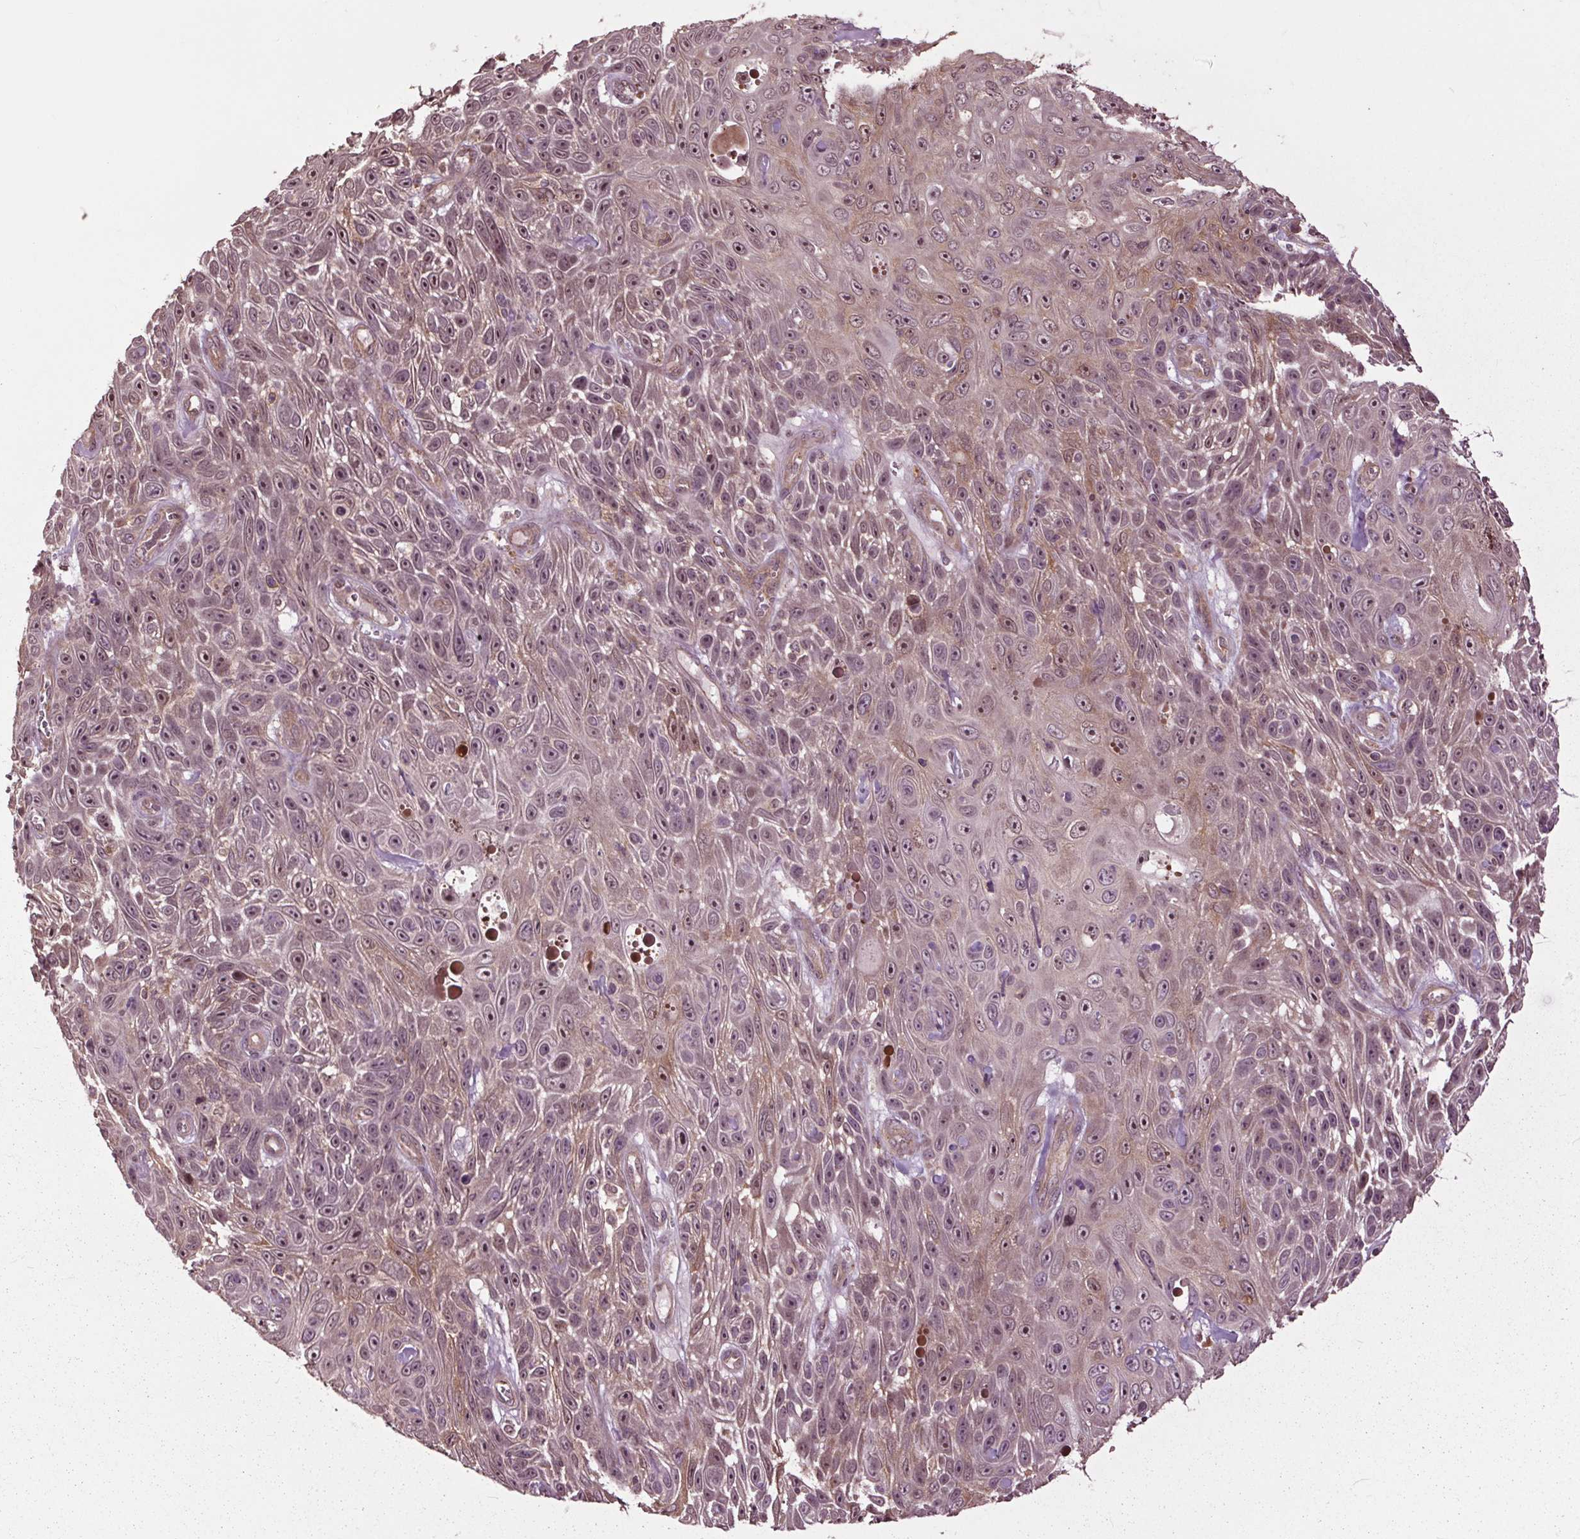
{"staining": {"intensity": "moderate", "quantity": ">75%", "location": "cytoplasmic/membranous,nuclear"}, "tissue": "skin cancer", "cell_type": "Tumor cells", "image_type": "cancer", "snomed": [{"axis": "morphology", "description": "Squamous cell carcinoma, NOS"}, {"axis": "topography", "description": "Skin"}], "caption": "IHC histopathology image of skin squamous cell carcinoma stained for a protein (brown), which demonstrates medium levels of moderate cytoplasmic/membranous and nuclear positivity in about >75% of tumor cells.", "gene": "CEP95", "patient": {"sex": "male", "age": 82}}